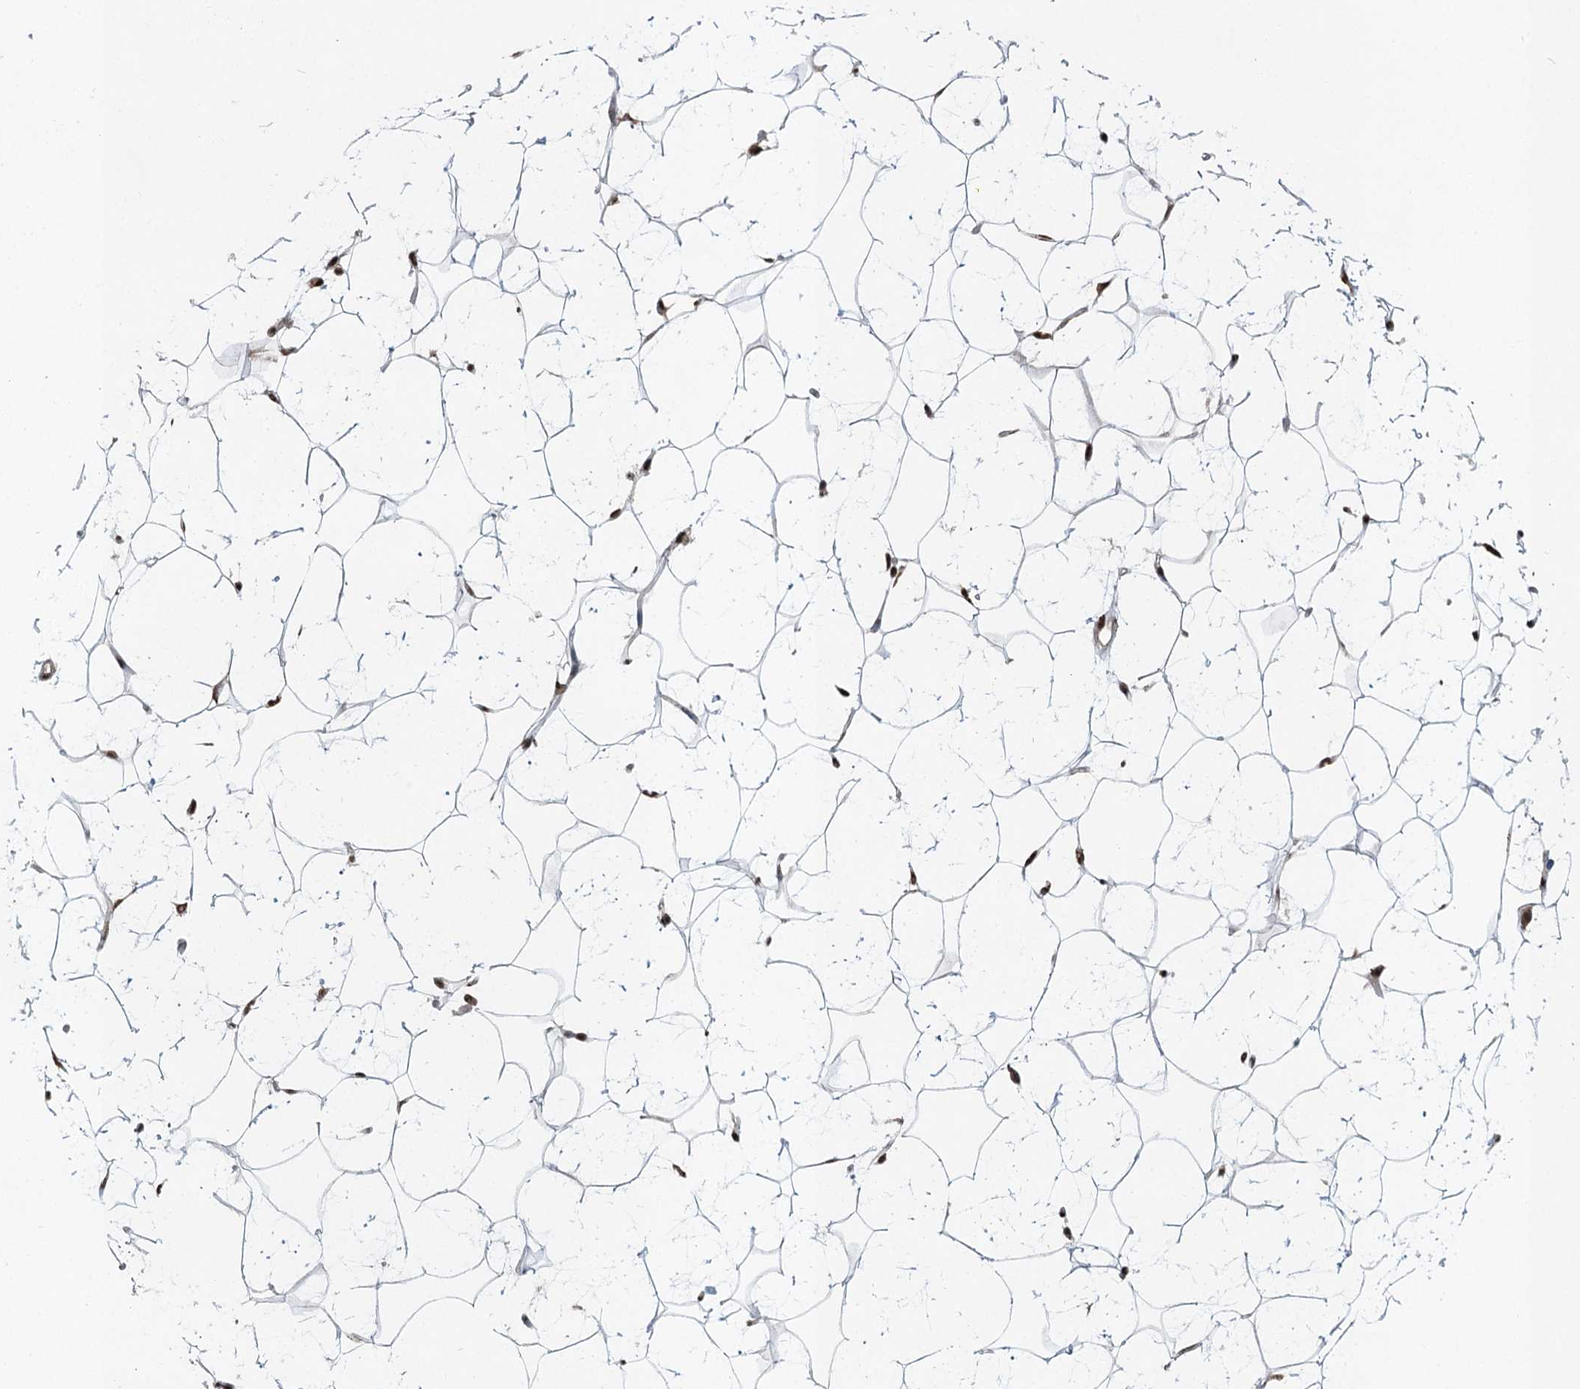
{"staining": {"intensity": "strong", "quantity": ">75%", "location": "nuclear"}, "tissue": "adipose tissue", "cell_type": "Adipocytes", "image_type": "normal", "snomed": [{"axis": "morphology", "description": "Normal tissue, NOS"}, {"axis": "topography", "description": "Breast"}], "caption": "Adipocytes exhibit high levels of strong nuclear staining in about >75% of cells in normal adipose tissue.", "gene": "GPALPP1", "patient": {"sex": "female", "age": 26}}